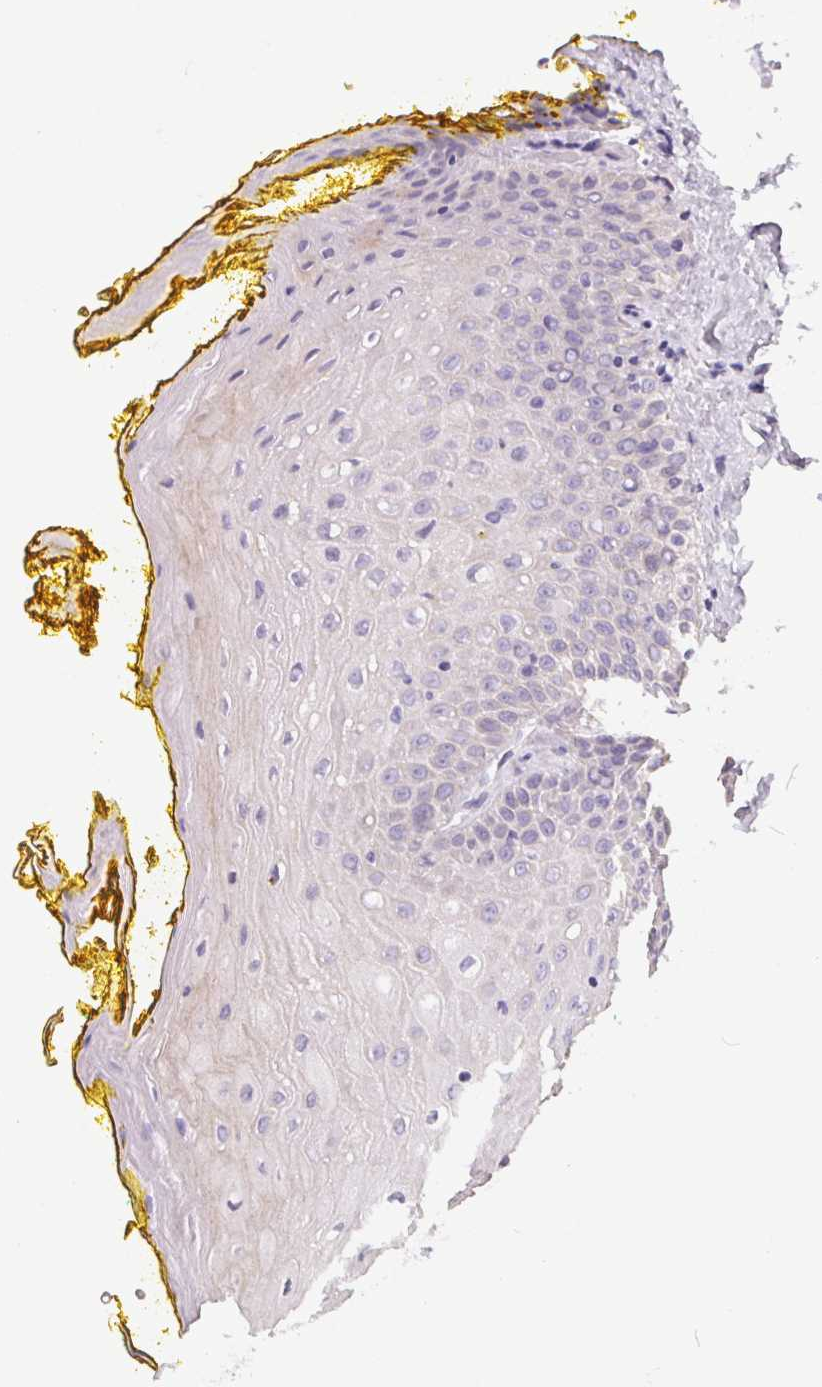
{"staining": {"intensity": "weak", "quantity": "<25%", "location": "cytoplasmic/membranous"}, "tissue": "oral mucosa", "cell_type": "Squamous epithelial cells", "image_type": "normal", "snomed": [{"axis": "morphology", "description": "Normal tissue, NOS"}, {"axis": "morphology", "description": "Squamous cell carcinoma, NOS"}, {"axis": "topography", "description": "Oral tissue"}, {"axis": "topography", "description": "Head-Neck"}], "caption": "Human oral mucosa stained for a protein using immunohistochemistry shows no positivity in squamous epithelial cells.", "gene": "FDX1", "patient": {"sex": "female", "age": 70}}